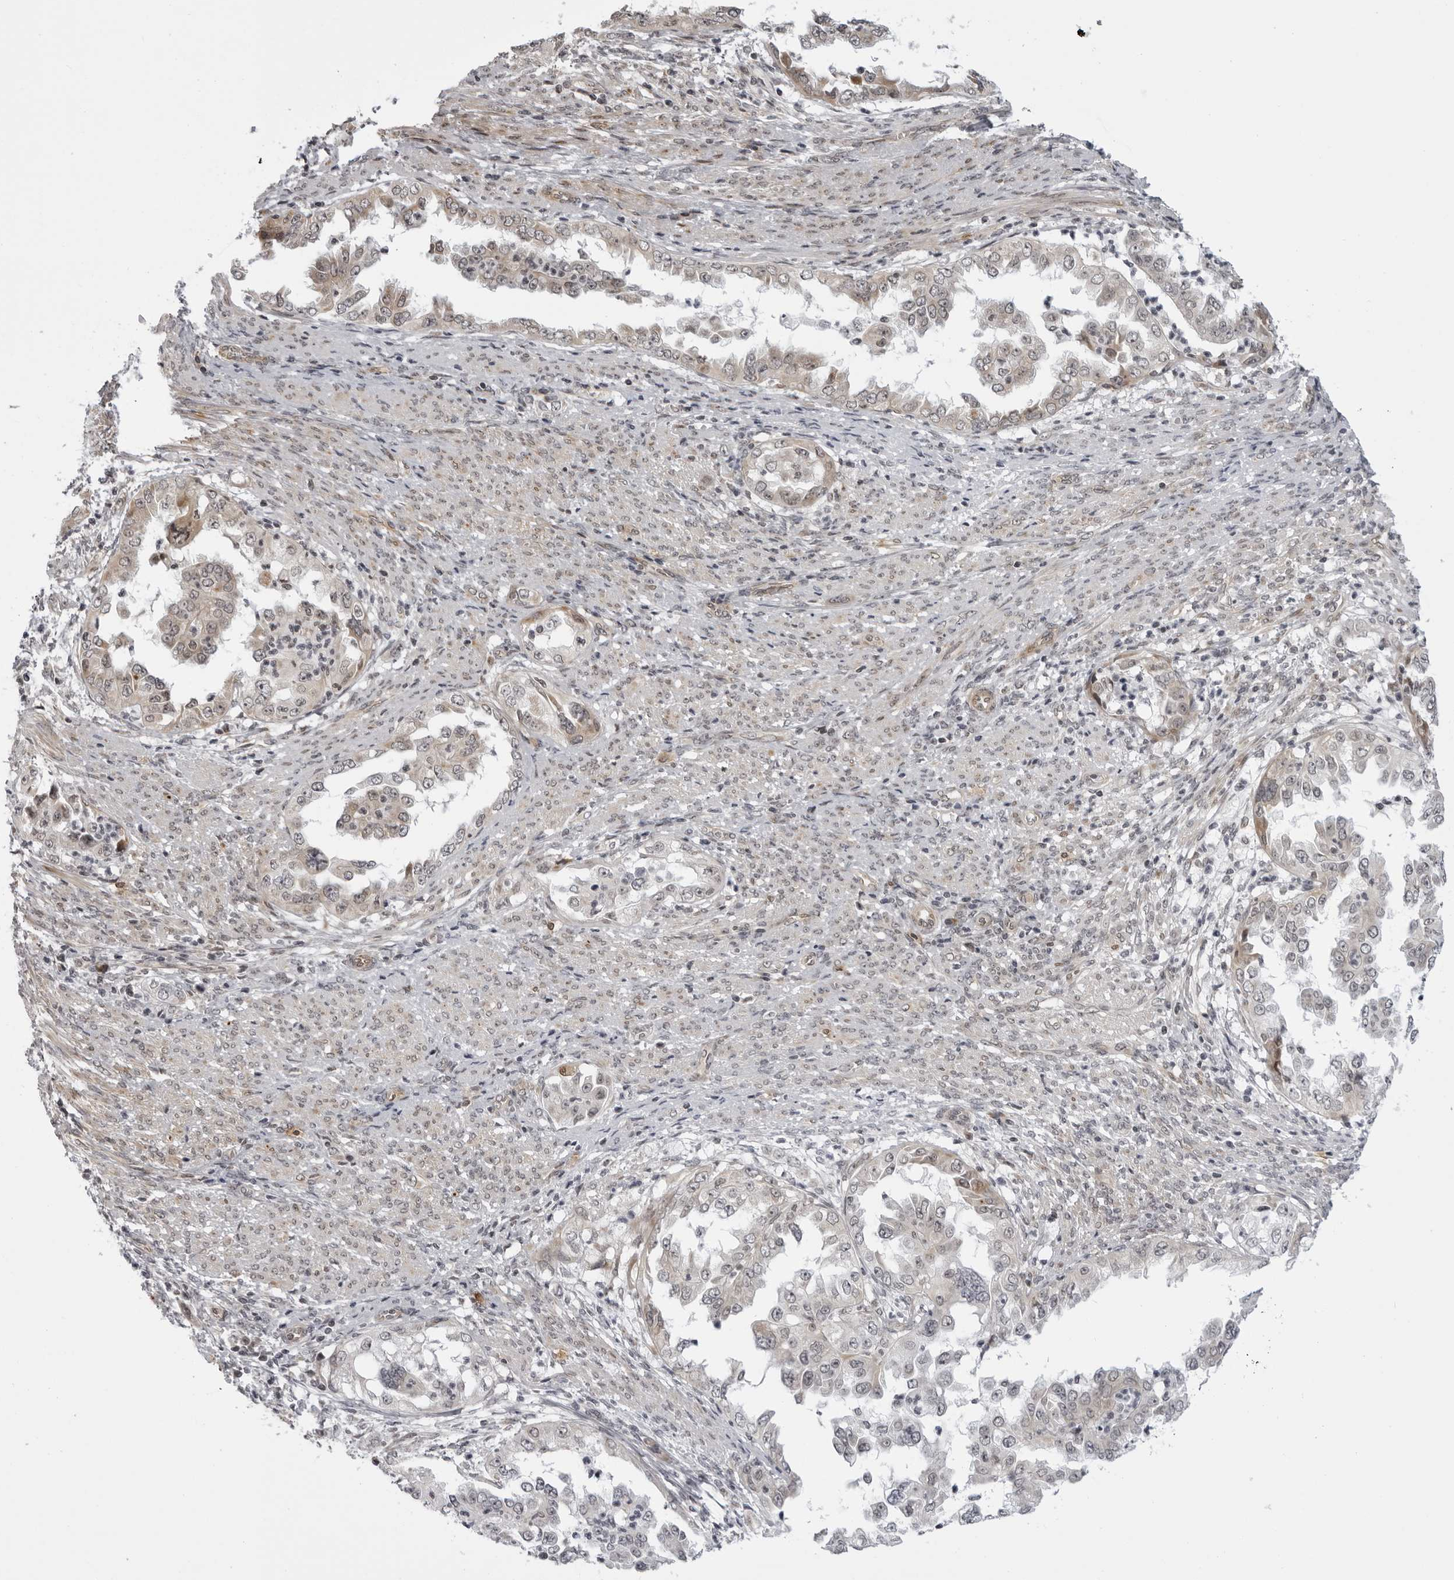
{"staining": {"intensity": "weak", "quantity": "<25%", "location": "cytoplasmic/membranous"}, "tissue": "endometrial cancer", "cell_type": "Tumor cells", "image_type": "cancer", "snomed": [{"axis": "morphology", "description": "Adenocarcinoma, NOS"}, {"axis": "topography", "description": "Endometrium"}], "caption": "The photomicrograph demonstrates no staining of tumor cells in endometrial cancer.", "gene": "GCSAML", "patient": {"sex": "female", "age": 85}}